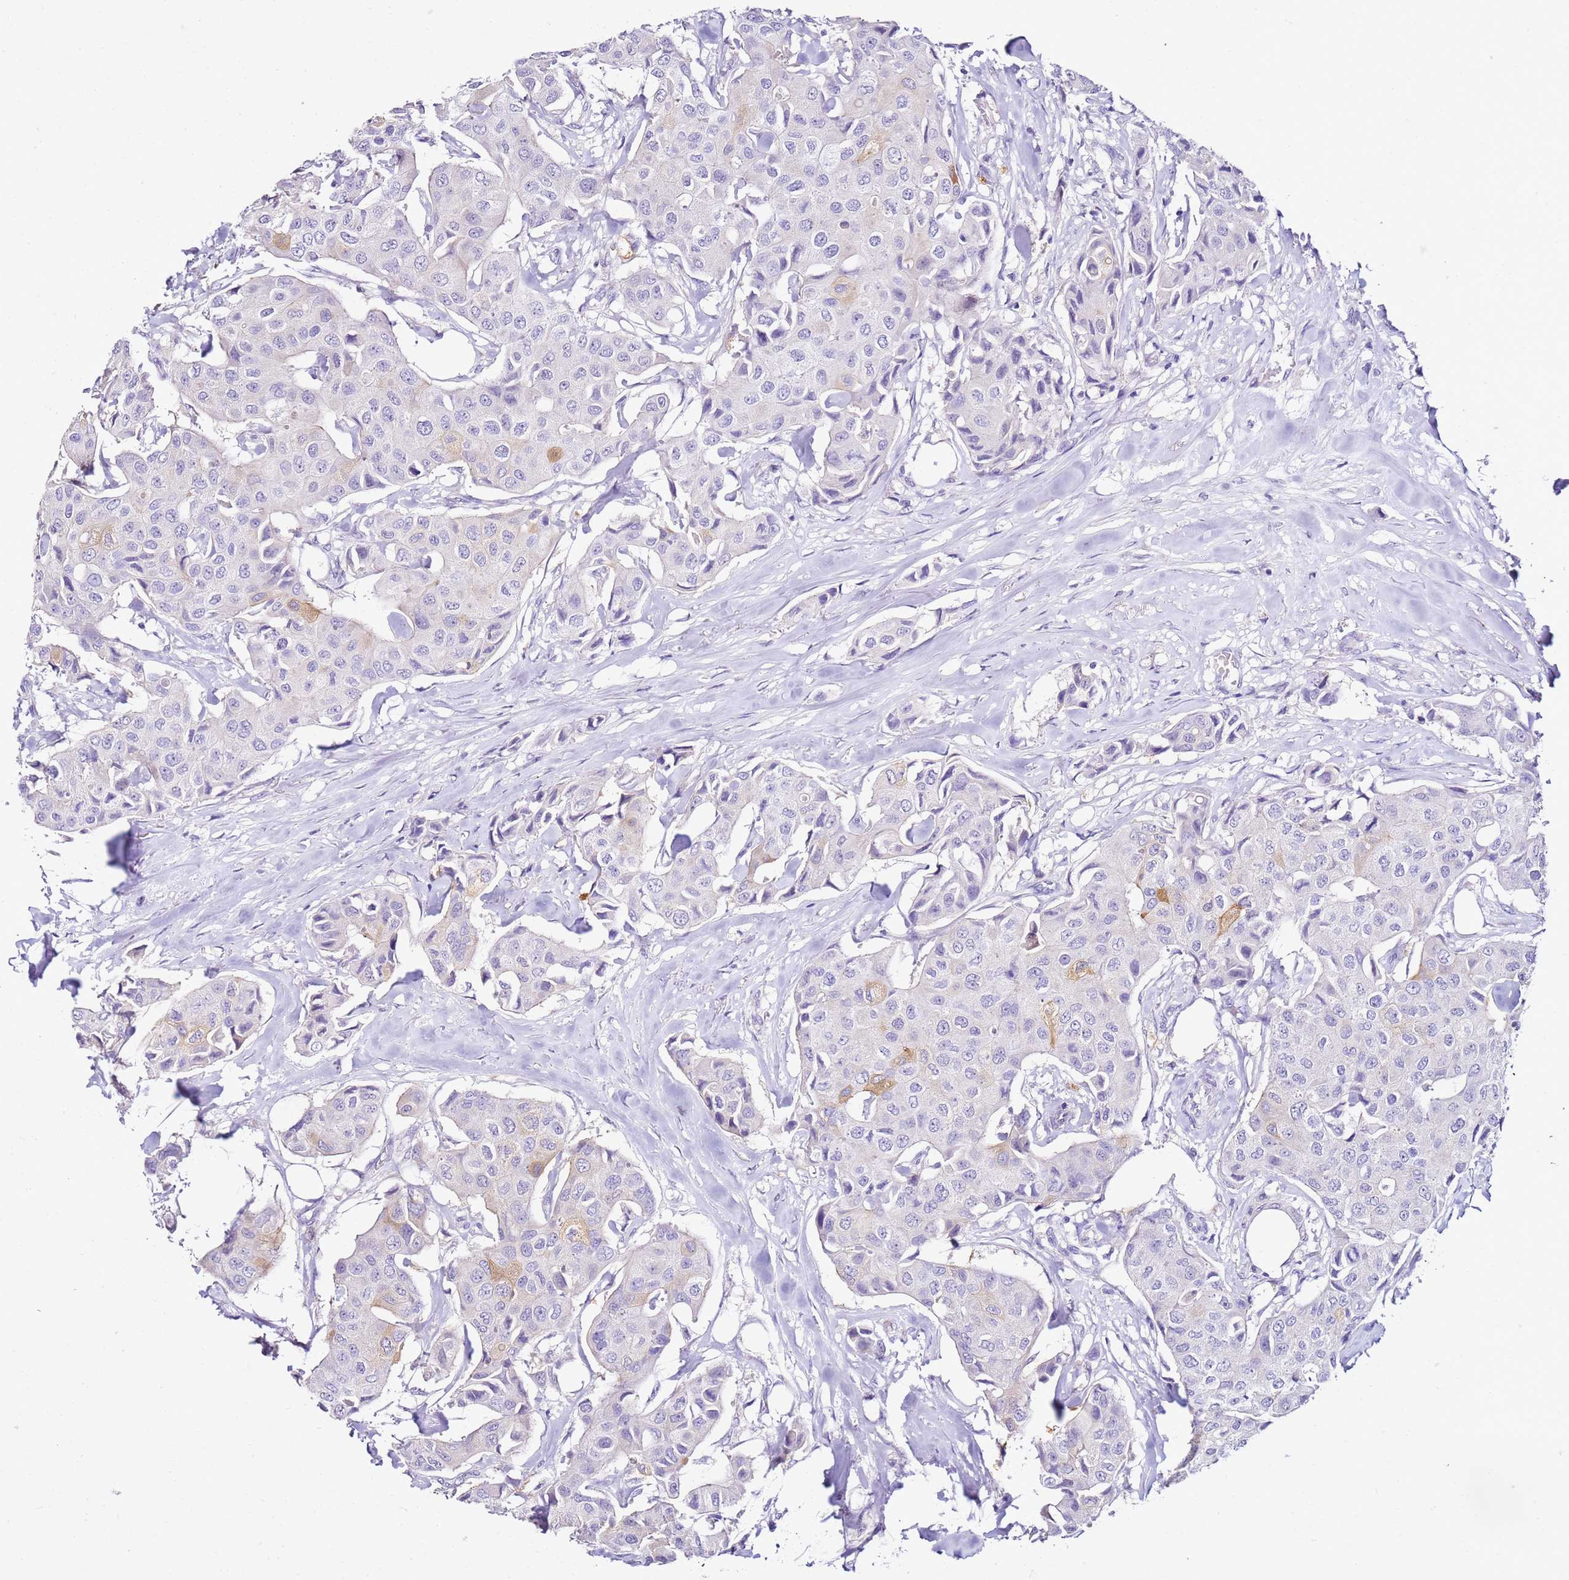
{"staining": {"intensity": "weak", "quantity": "<25%", "location": "cytoplasmic/membranous"}, "tissue": "breast cancer", "cell_type": "Tumor cells", "image_type": "cancer", "snomed": [{"axis": "morphology", "description": "Duct carcinoma"}, {"axis": "topography", "description": "Breast"}], "caption": "DAB (3,3'-diaminobenzidine) immunohistochemical staining of breast cancer shows no significant positivity in tumor cells.", "gene": "HGD", "patient": {"sex": "female", "age": 80}}